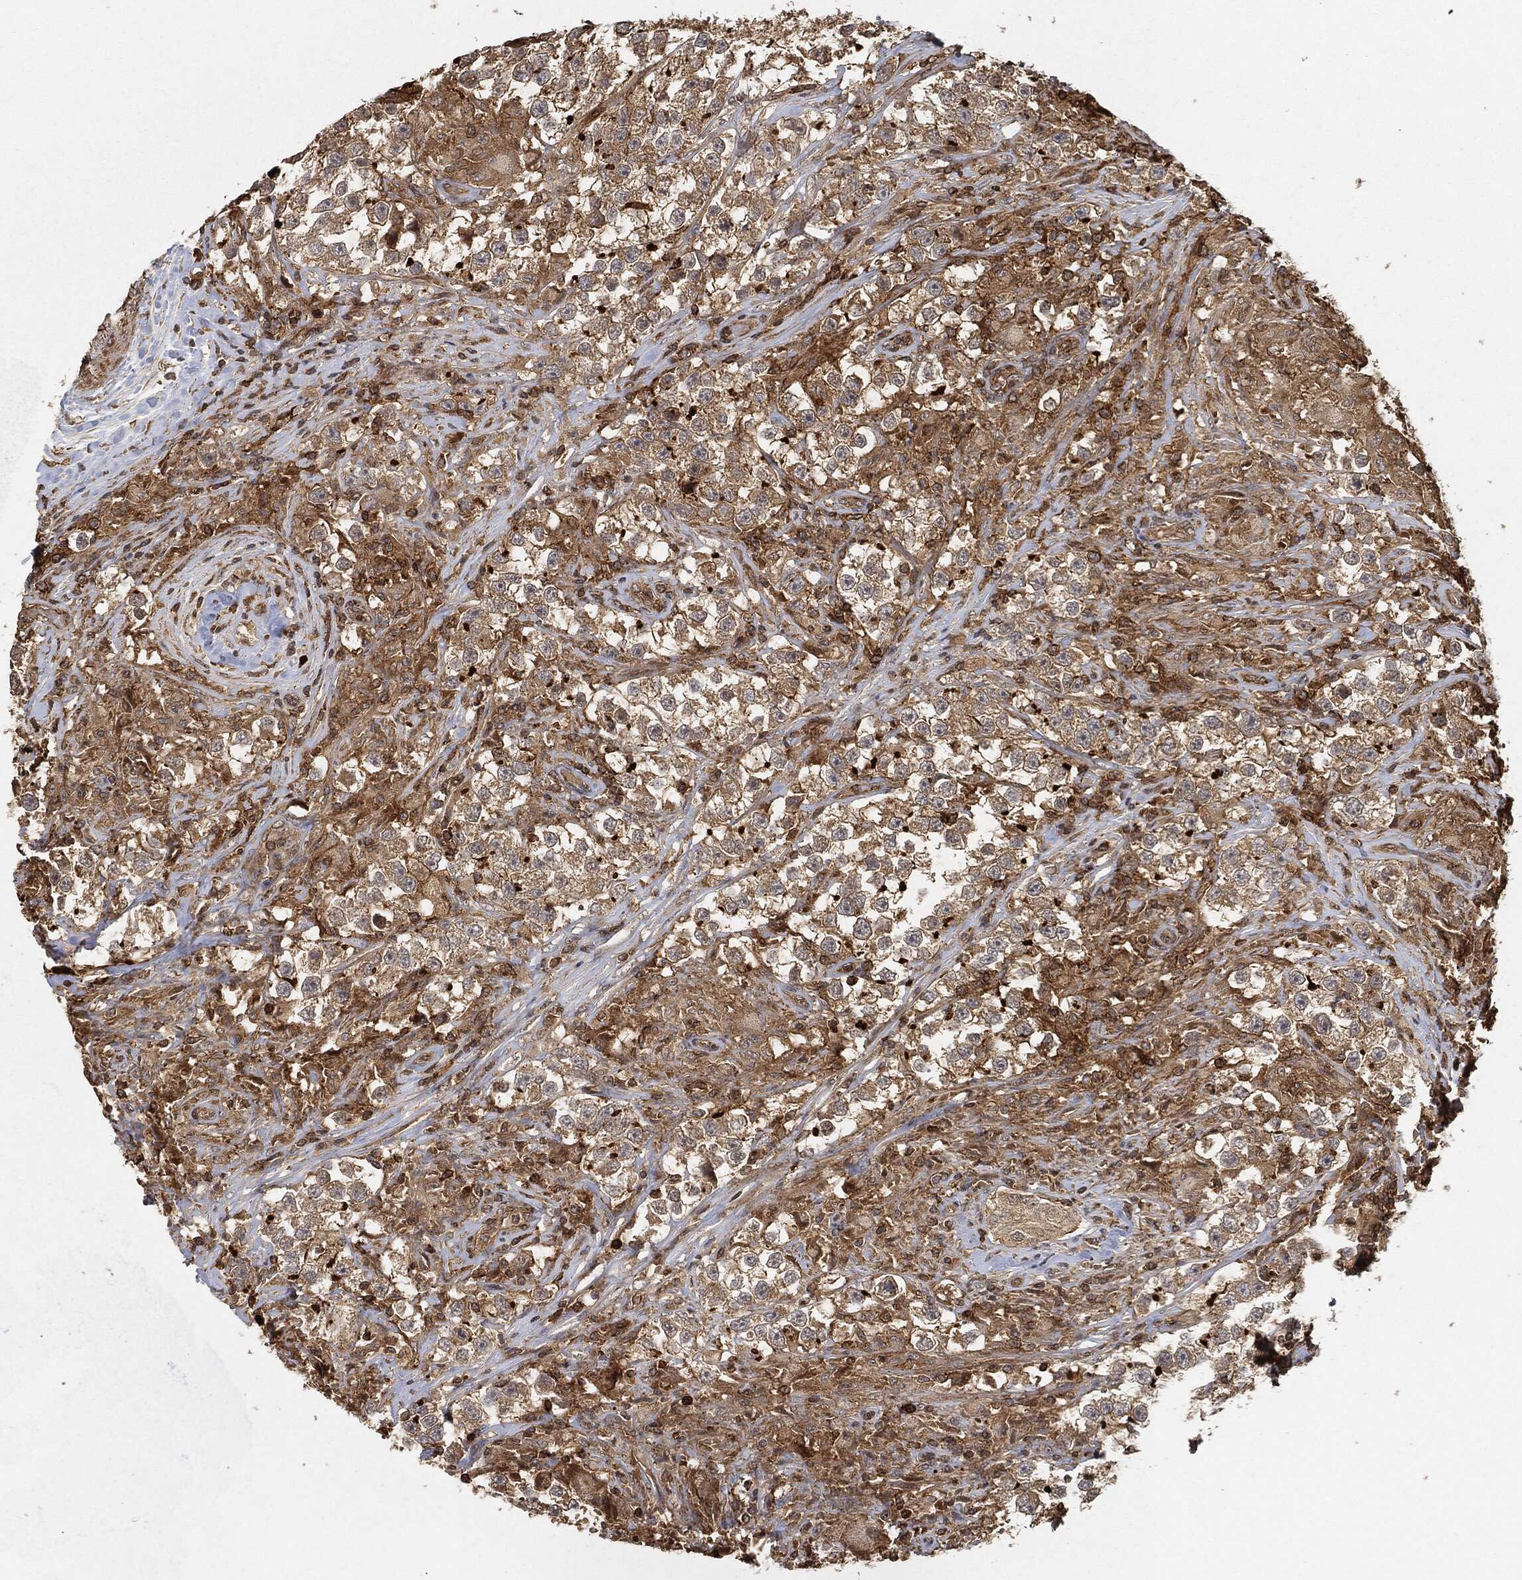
{"staining": {"intensity": "moderate", "quantity": "25%-75%", "location": "cytoplasmic/membranous"}, "tissue": "testis cancer", "cell_type": "Tumor cells", "image_type": "cancer", "snomed": [{"axis": "morphology", "description": "Seminoma, NOS"}, {"axis": "topography", "description": "Testis"}], "caption": "A brown stain labels moderate cytoplasmic/membranous expression of a protein in human testis seminoma tumor cells.", "gene": "TPT1", "patient": {"sex": "male", "age": 46}}